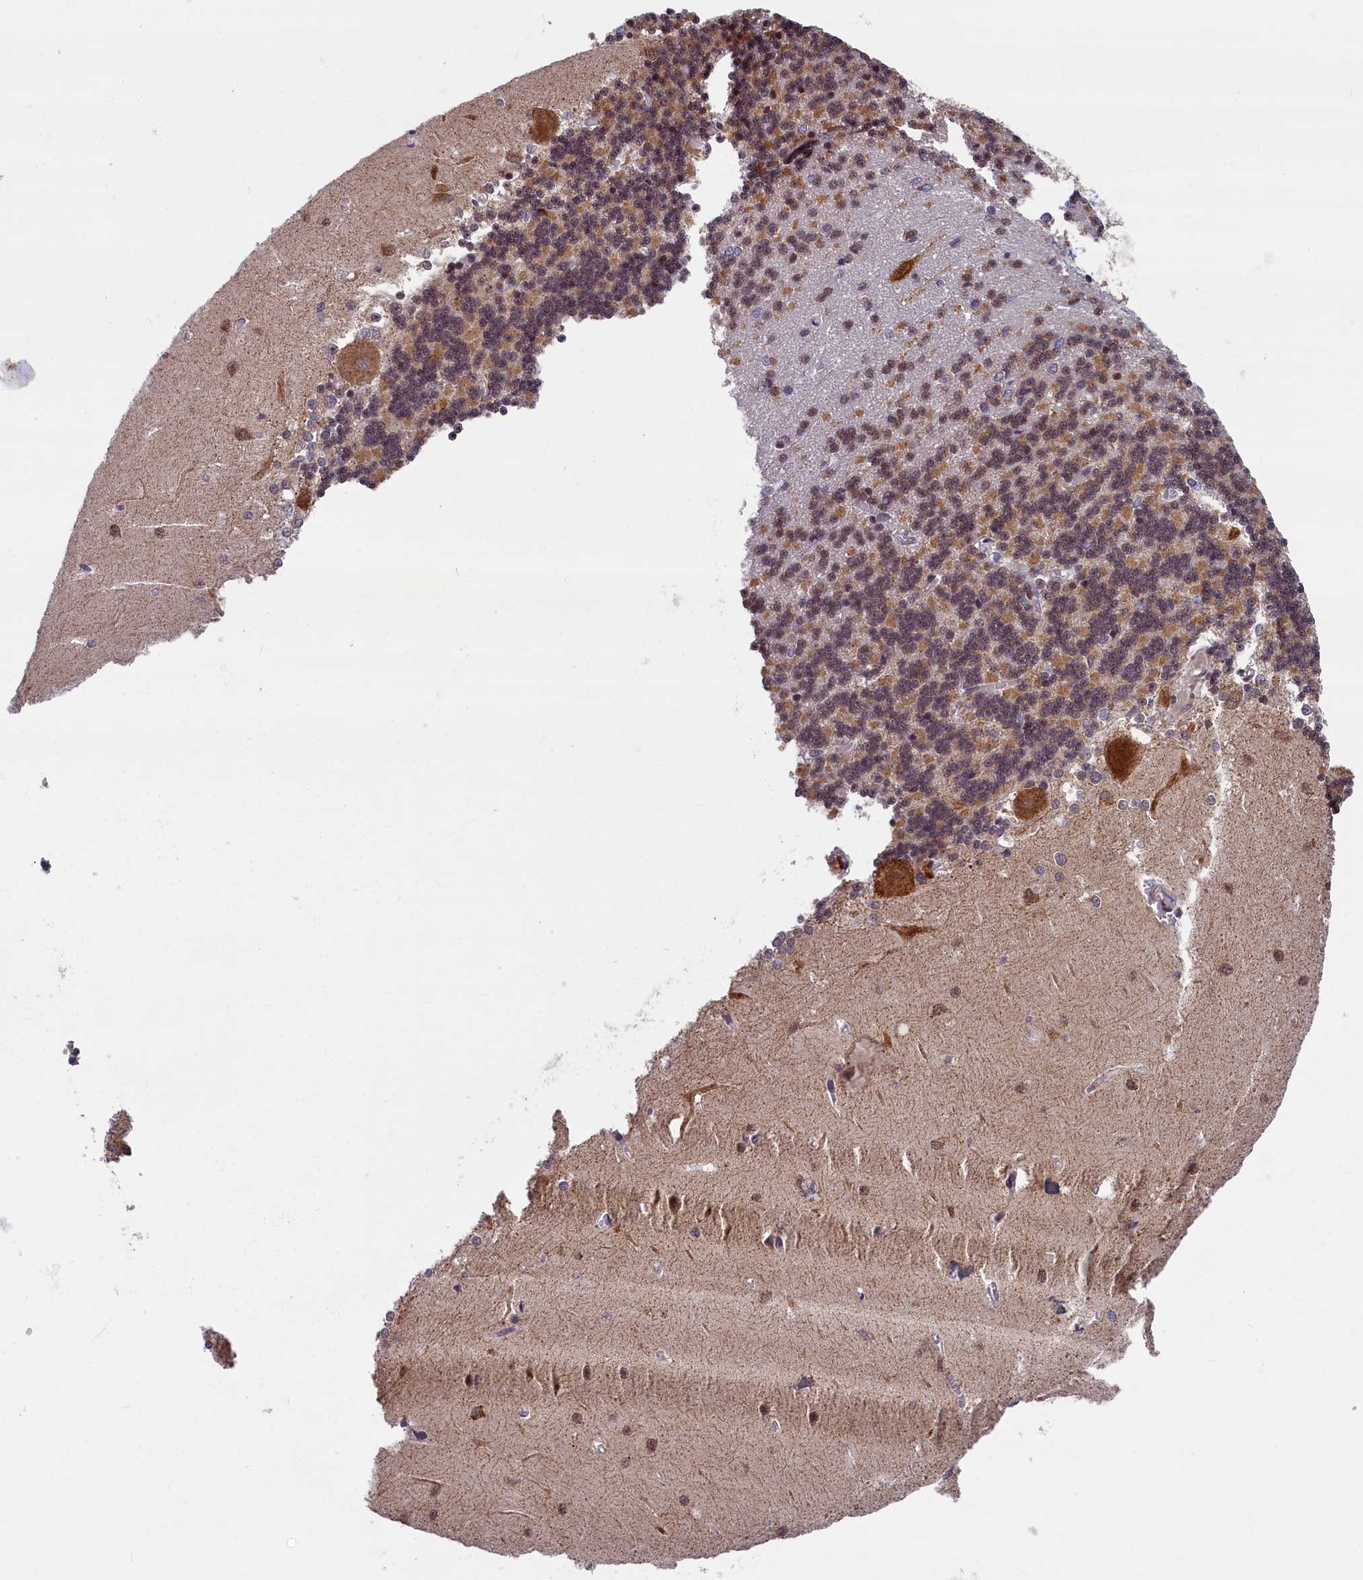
{"staining": {"intensity": "moderate", "quantity": "25%-75%", "location": "cytoplasmic/membranous,nuclear"}, "tissue": "cerebellum", "cell_type": "Cells in granular layer", "image_type": "normal", "snomed": [{"axis": "morphology", "description": "Normal tissue, NOS"}, {"axis": "topography", "description": "Cerebellum"}], "caption": "A brown stain labels moderate cytoplasmic/membranous,nuclear staining of a protein in cells in granular layer of normal human cerebellum. Nuclei are stained in blue.", "gene": "KCNK6", "patient": {"sex": "male", "age": 37}}